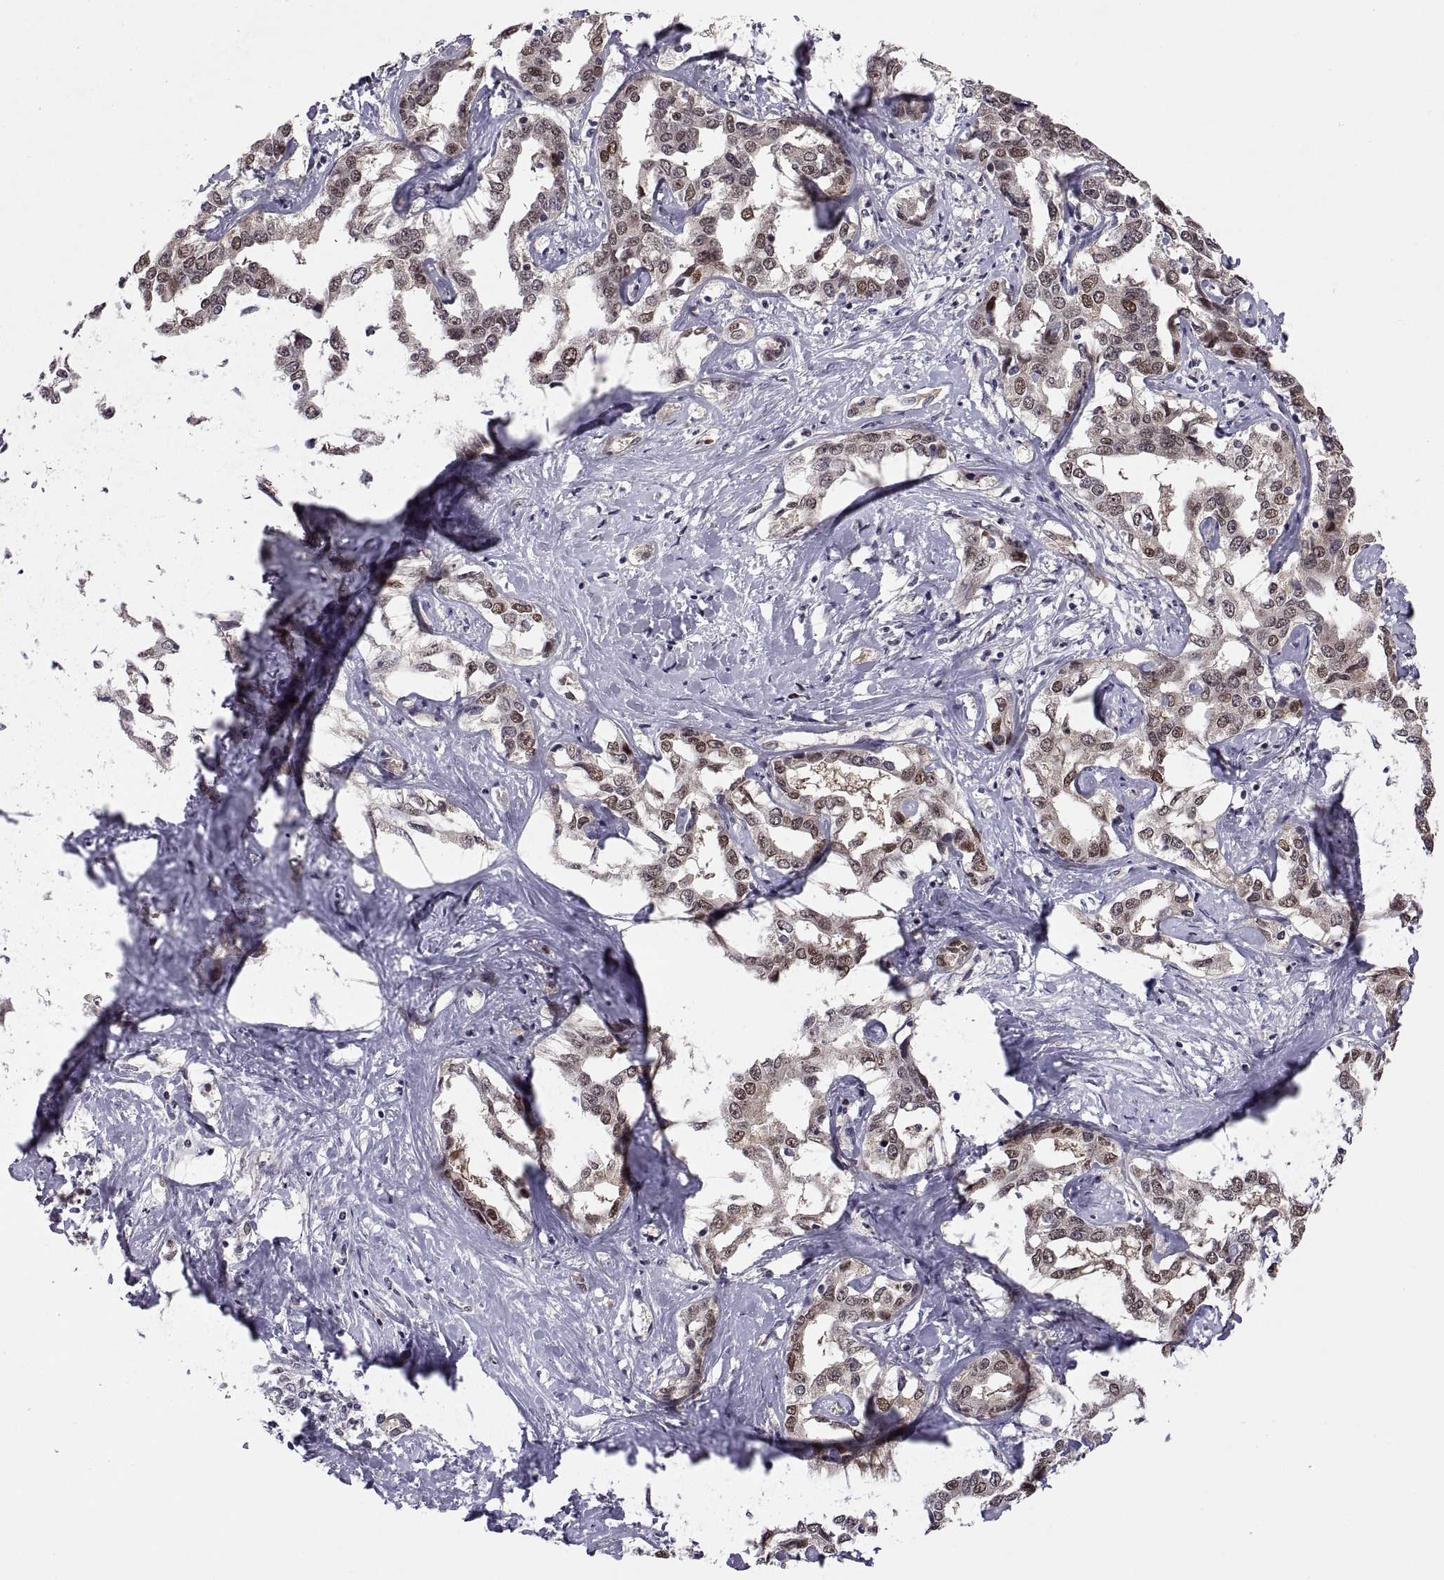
{"staining": {"intensity": "weak", "quantity": "25%-75%", "location": "nuclear"}, "tissue": "liver cancer", "cell_type": "Tumor cells", "image_type": "cancer", "snomed": [{"axis": "morphology", "description": "Cholangiocarcinoma"}, {"axis": "topography", "description": "Liver"}], "caption": "Weak nuclear staining is seen in about 25%-75% of tumor cells in liver cancer.", "gene": "CHFR", "patient": {"sex": "male", "age": 59}}